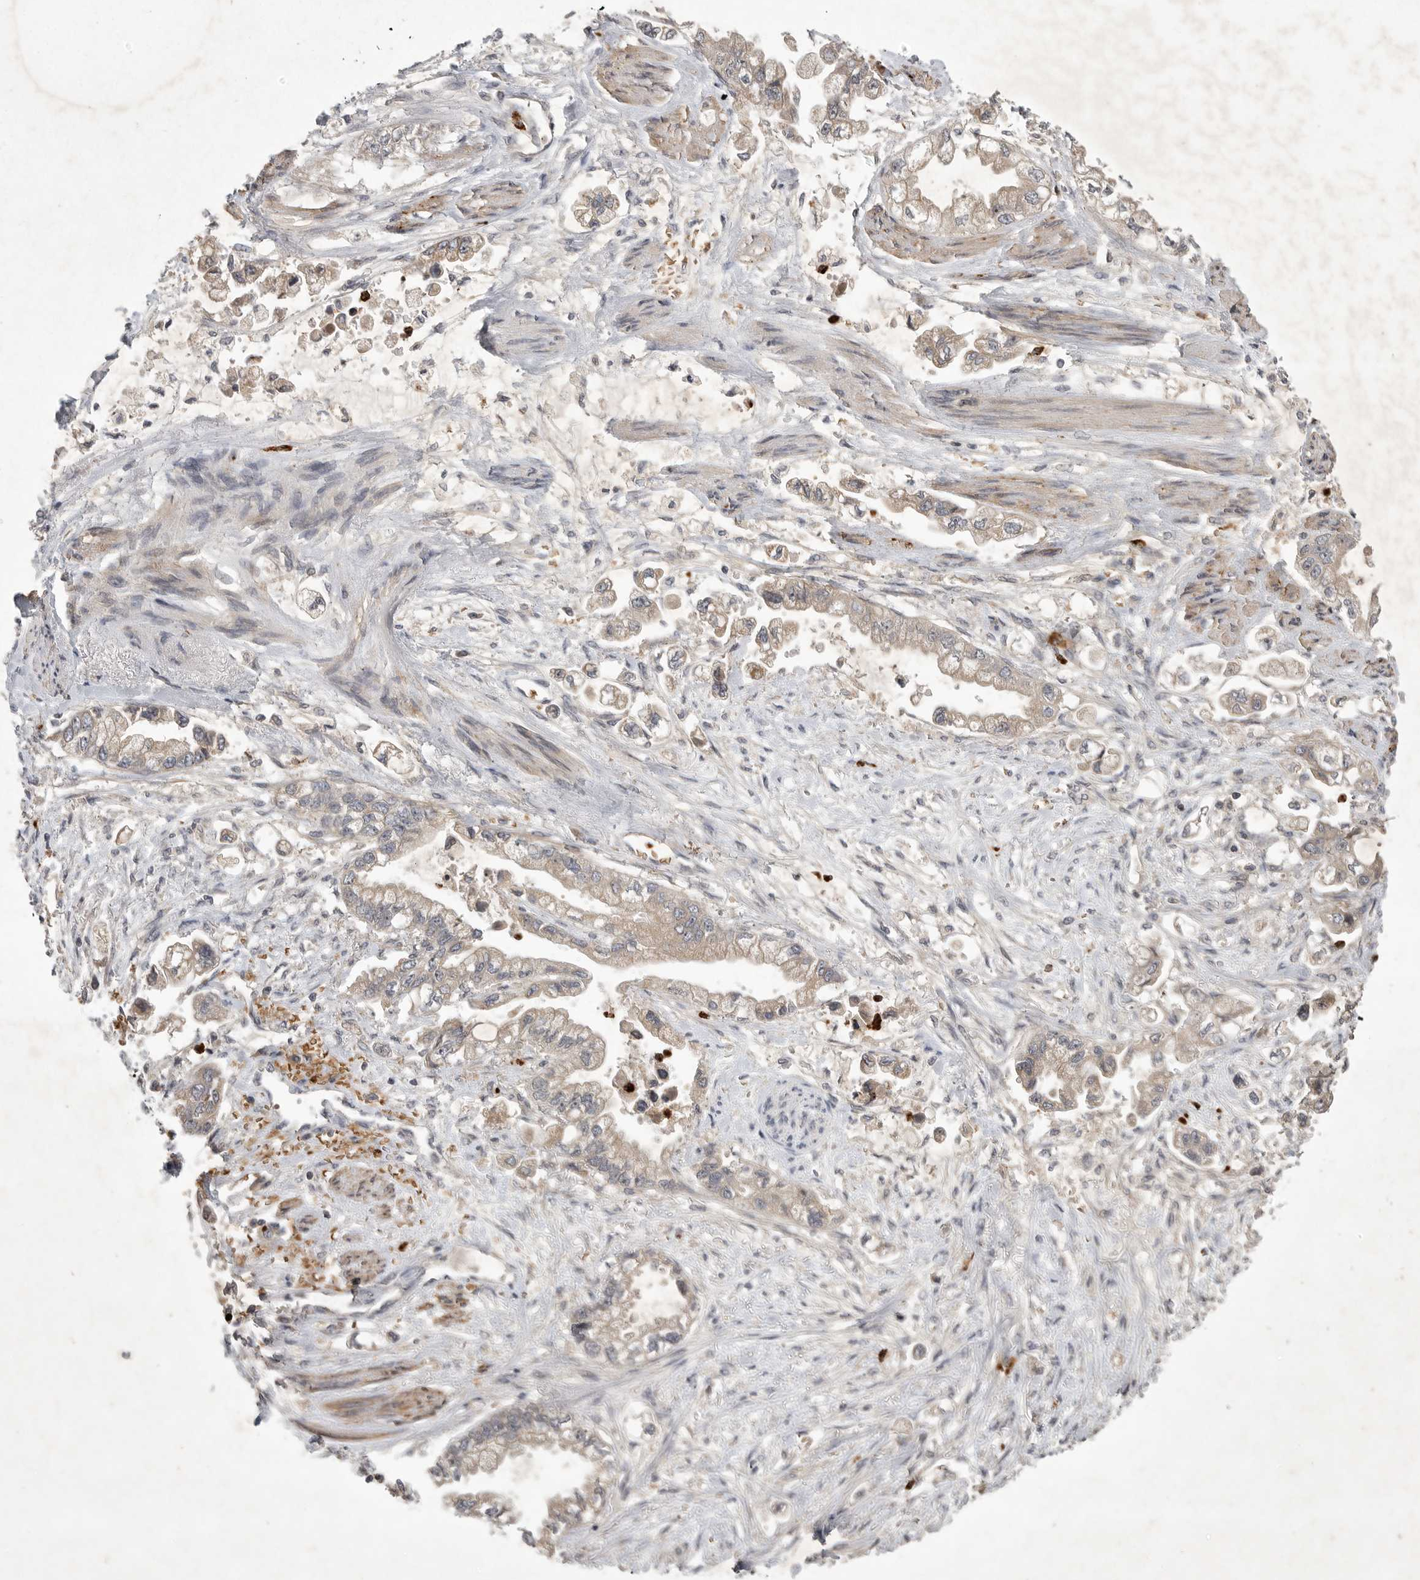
{"staining": {"intensity": "weak", "quantity": "<25%", "location": "cytoplasmic/membranous"}, "tissue": "stomach cancer", "cell_type": "Tumor cells", "image_type": "cancer", "snomed": [{"axis": "morphology", "description": "Adenocarcinoma, NOS"}, {"axis": "topography", "description": "Stomach"}], "caption": "Immunohistochemistry image of neoplastic tissue: stomach cancer stained with DAB (3,3'-diaminobenzidine) reveals no significant protein staining in tumor cells.", "gene": "UBE3D", "patient": {"sex": "male", "age": 62}}